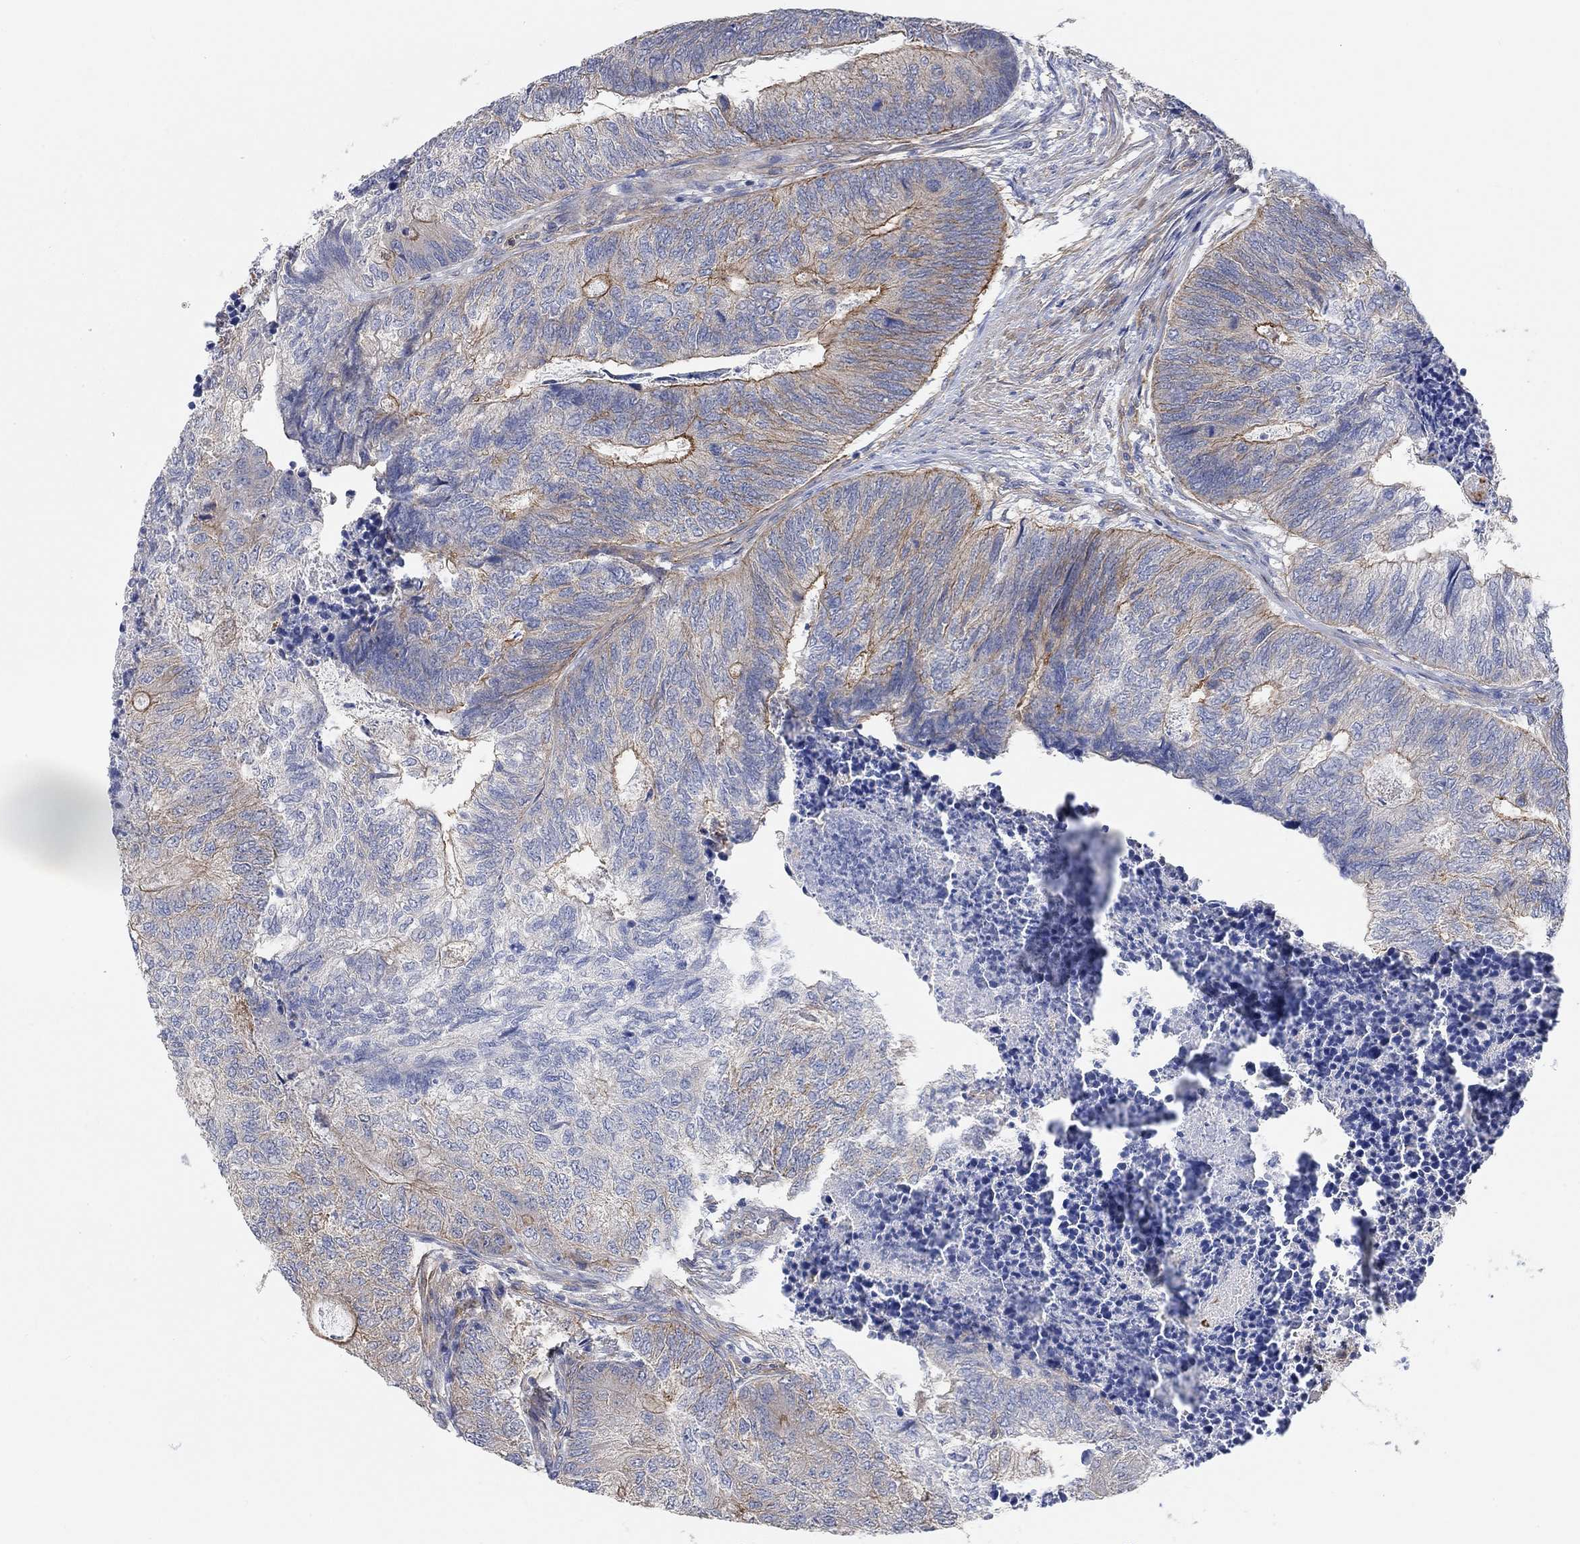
{"staining": {"intensity": "moderate", "quantity": "25%-75%", "location": "cytoplasmic/membranous"}, "tissue": "colorectal cancer", "cell_type": "Tumor cells", "image_type": "cancer", "snomed": [{"axis": "morphology", "description": "Adenocarcinoma, NOS"}, {"axis": "topography", "description": "Colon"}], "caption": "Protein expression analysis of human colorectal adenocarcinoma reveals moderate cytoplasmic/membranous positivity in approximately 25%-75% of tumor cells.", "gene": "SYT16", "patient": {"sex": "female", "age": 67}}